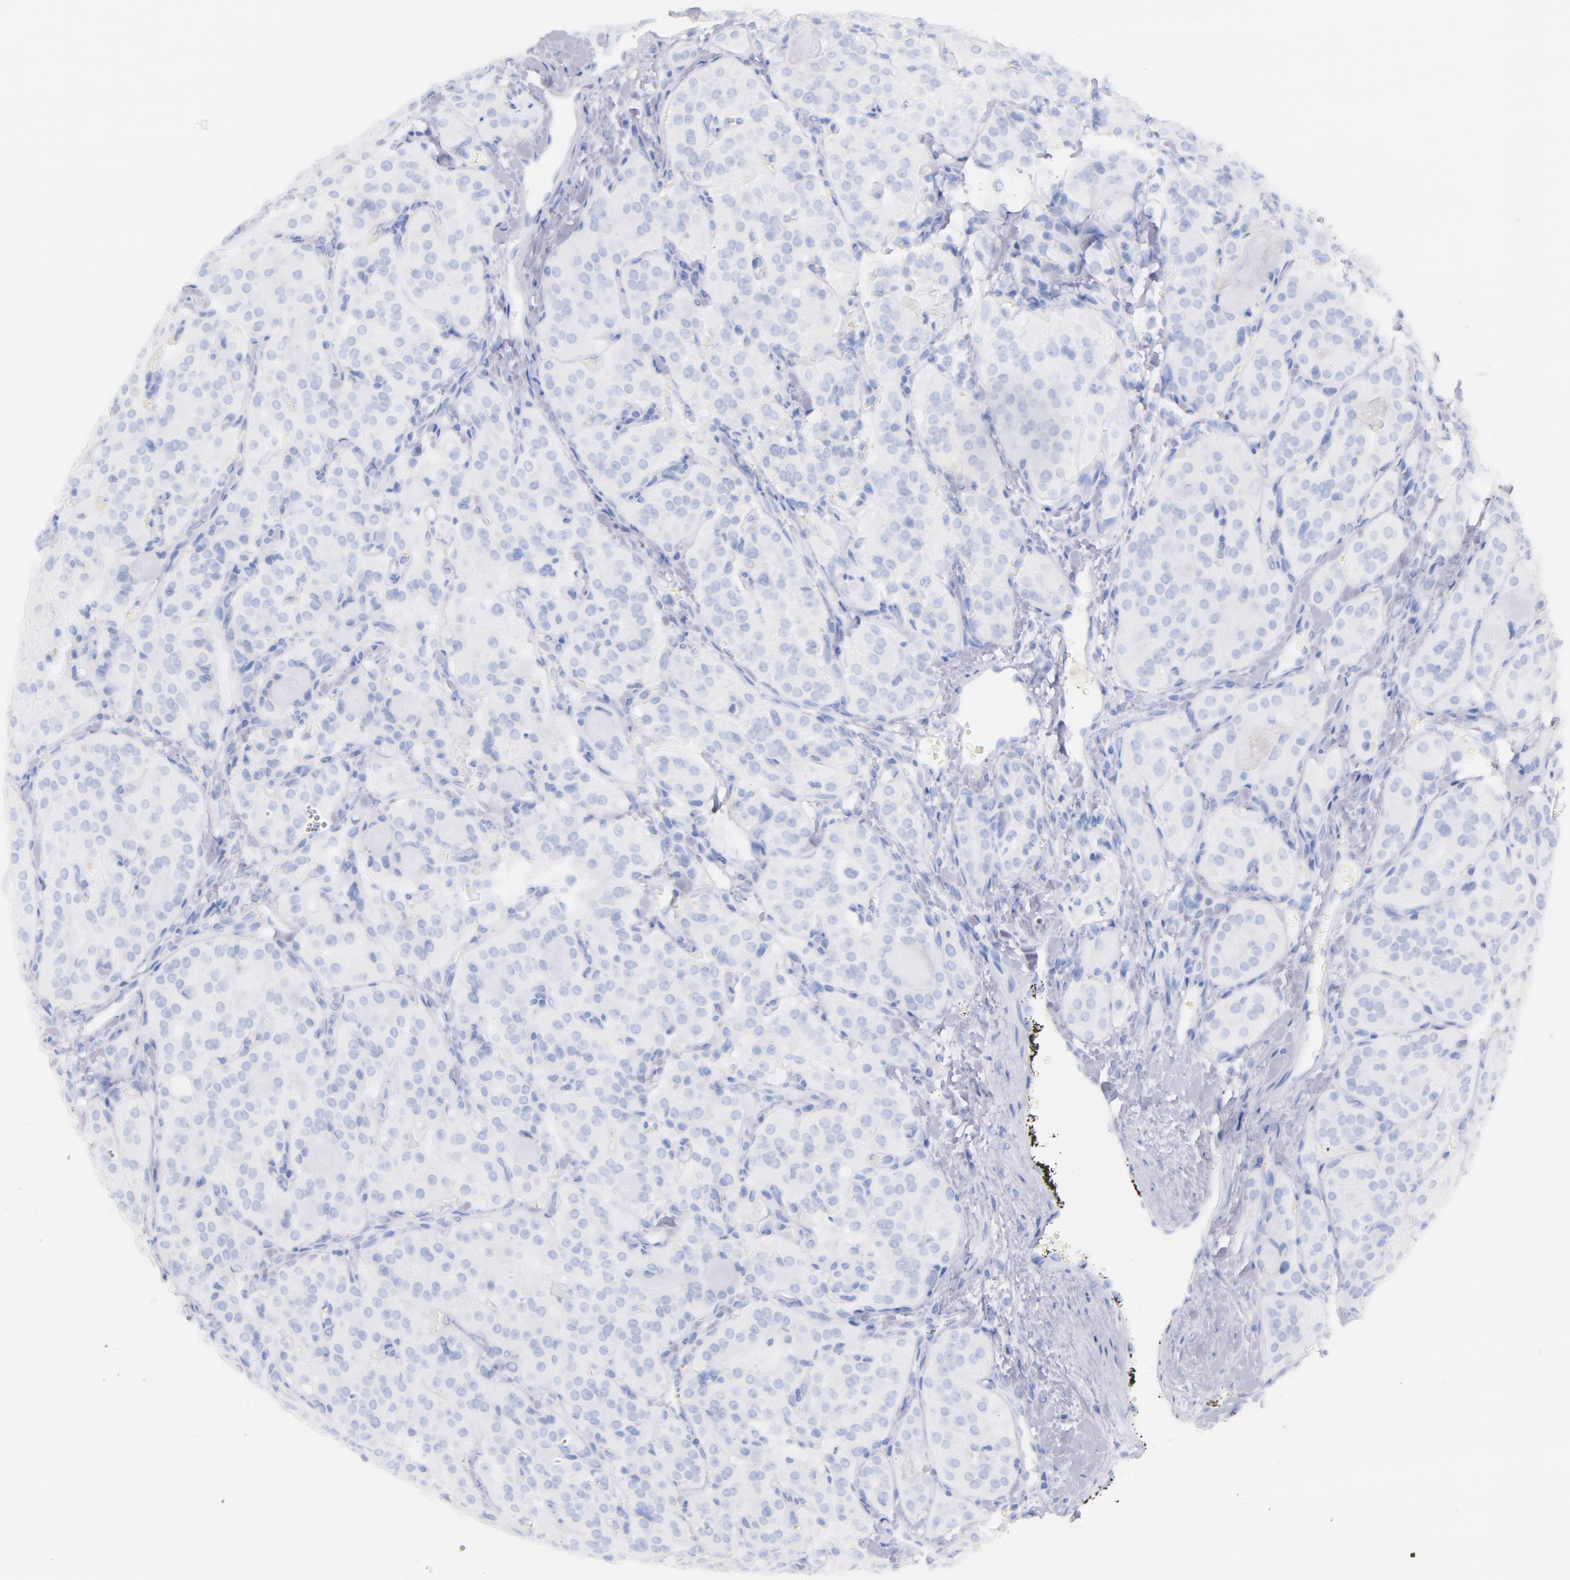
{"staining": {"intensity": "negative", "quantity": "none", "location": "none"}, "tissue": "thyroid cancer", "cell_type": "Tumor cells", "image_type": "cancer", "snomed": [{"axis": "morphology", "description": "Carcinoma, NOS"}, {"axis": "topography", "description": "Thyroid gland"}], "caption": "High power microscopy micrograph of an immunohistochemistry photomicrograph of thyroid carcinoma, revealing no significant staining in tumor cells.", "gene": "CD44", "patient": {"sex": "male", "age": 76}}